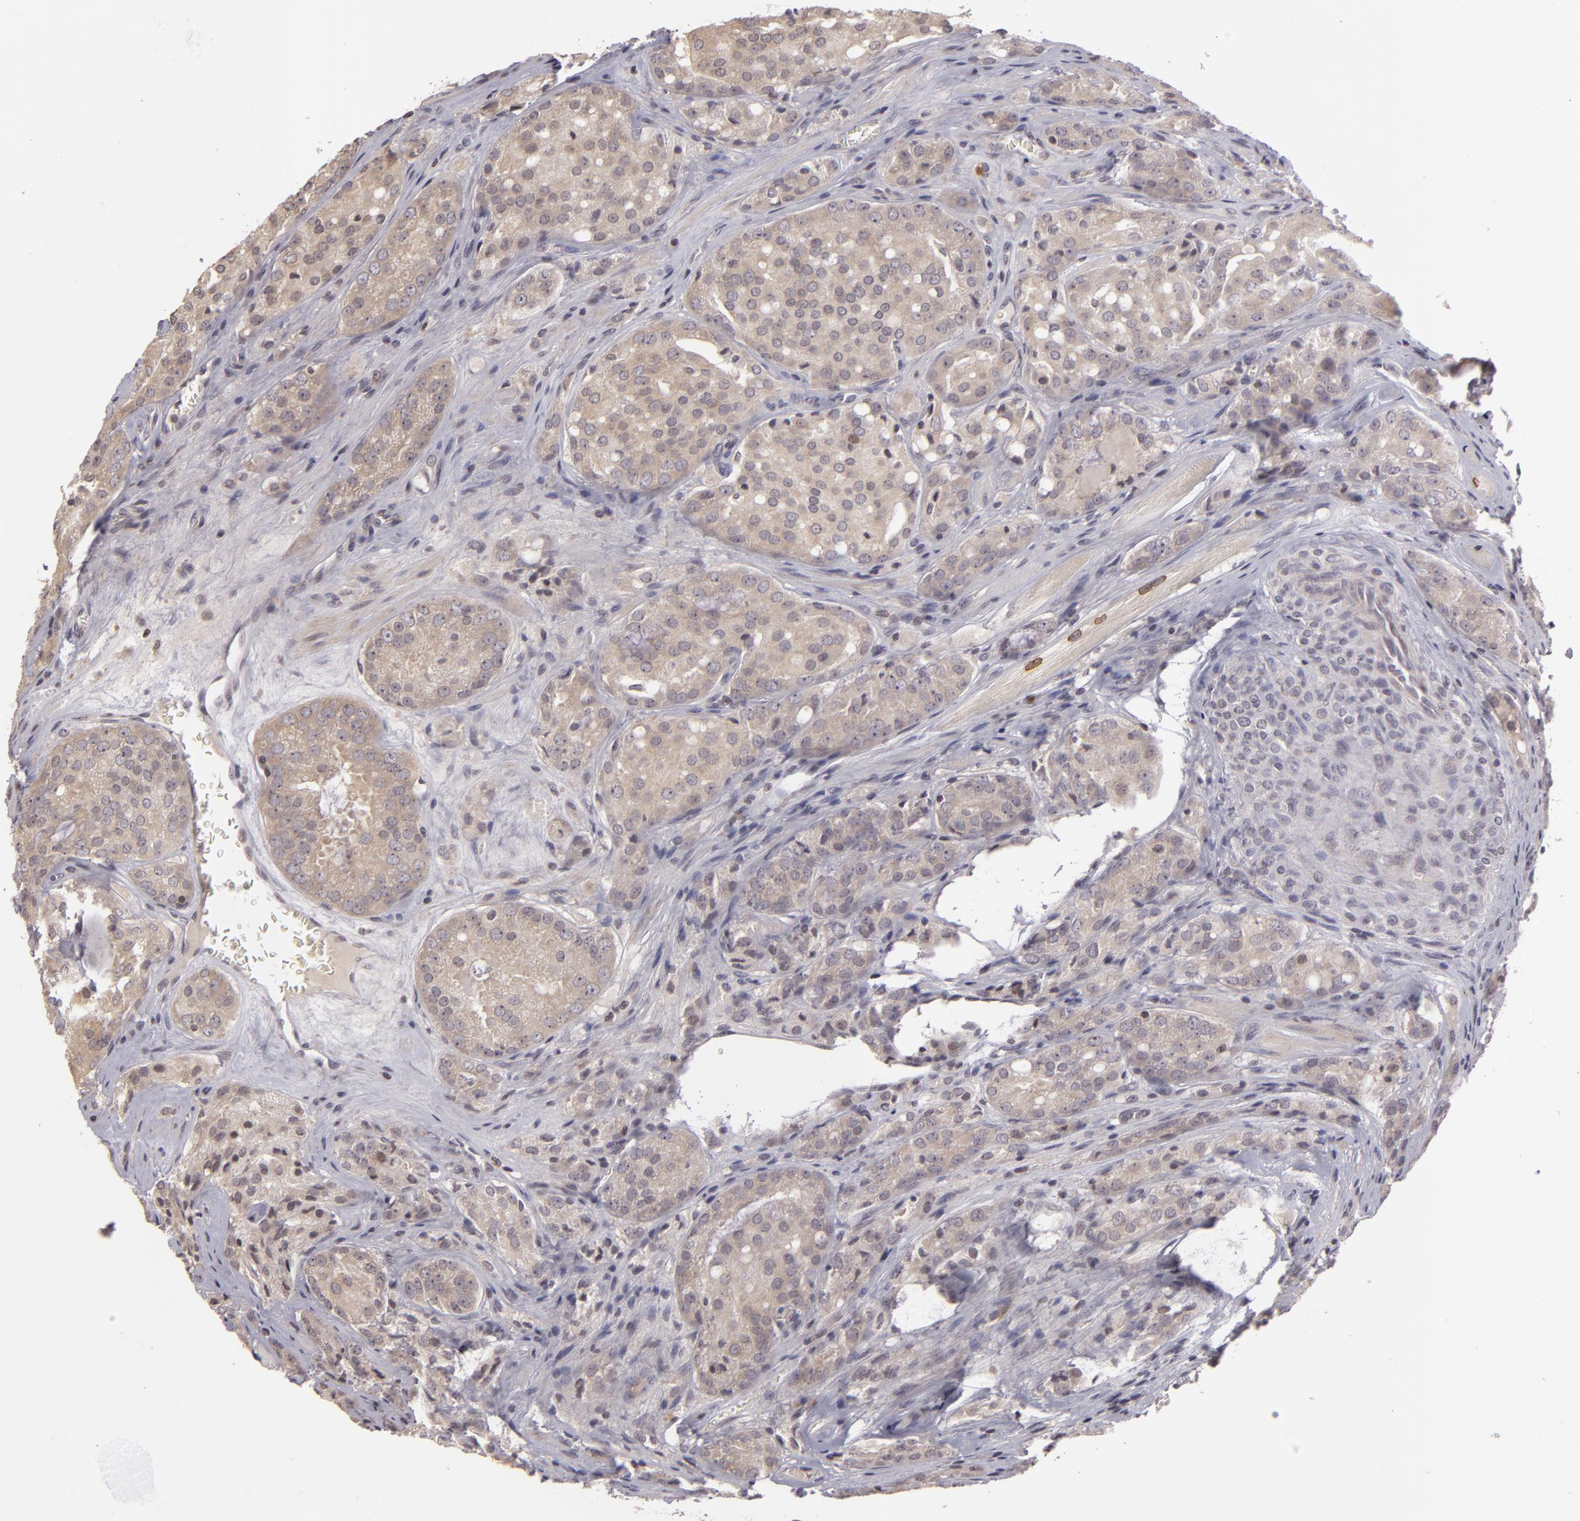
{"staining": {"intensity": "negative", "quantity": "none", "location": "none"}, "tissue": "prostate cancer", "cell_type": "Tumor cells", "image_type": "cancer", "snomed": [{"axis": "morphology", "description": "Adenocarcinoma, Medium grade"}, {"axis": "topography", "description": "Prostate"}], "caption": "An image of human prostate cancer (medium-grade adenocarcinoma) is negative for staining in tumor cells.", "gene": "AKAP6", "patient": {"sex": "male", "age": 60}}